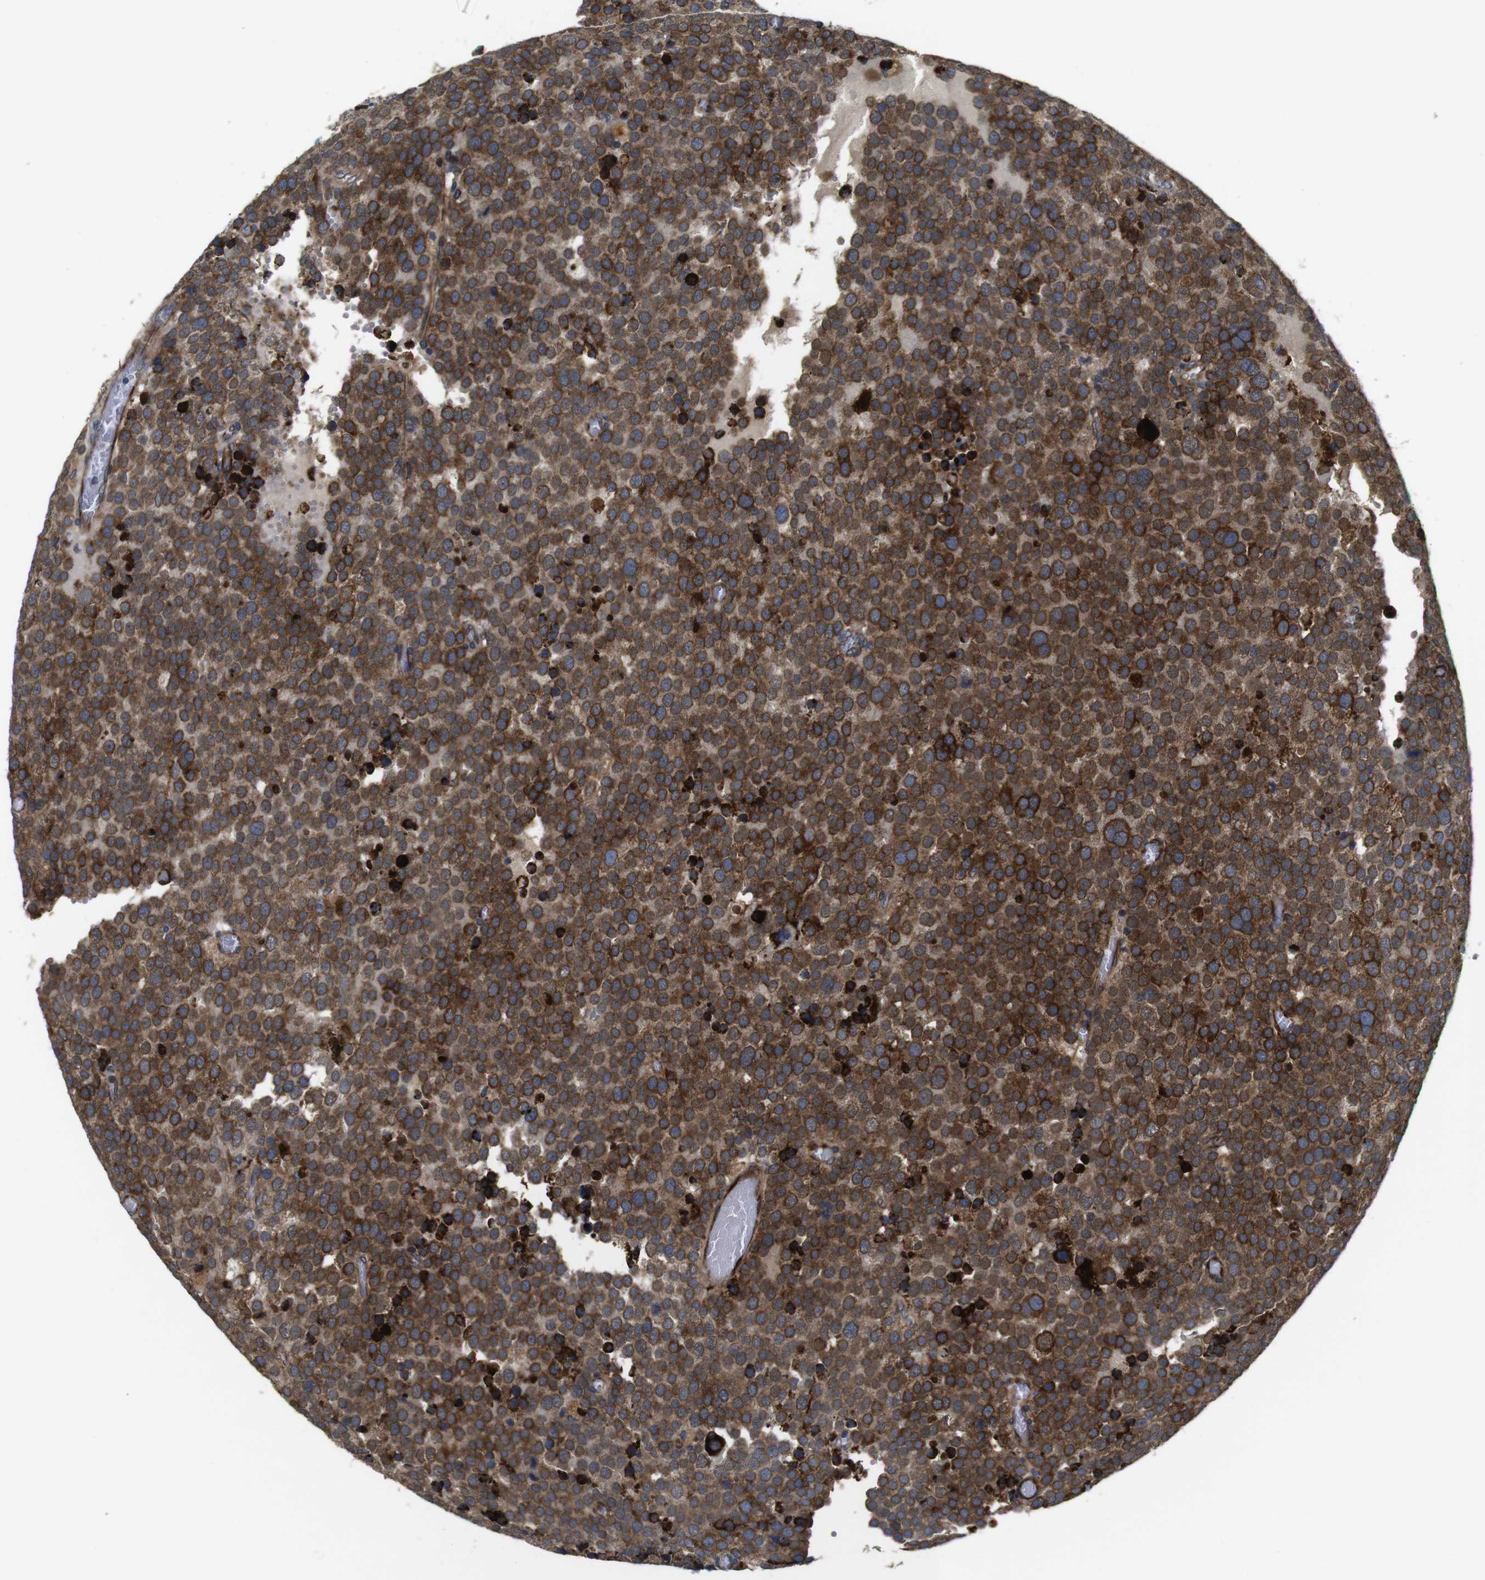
{"staining": {"intensity": "strong", "quantity": ">75%", "location": "cytoplasmic/membranous"}, "tissue": "testis cancer", "cell_type": "Tumor cells", "image_type": "cancer", "snomed": [{"axis": "morphology", "description": "Normal tissue, NOS"}, {"axis": "morphology", "description": "Seminoma, NOS"}, {"axis": "topography", "description": "Testis"}], "caption": "The histopathology image displays staining of testis seminoma, revealing strong cytoplasmic/membranous protein expression (brown color) within tumor cells.", "gene": "UBE2G2", "patient": {"sex": "male", "age": 71}}